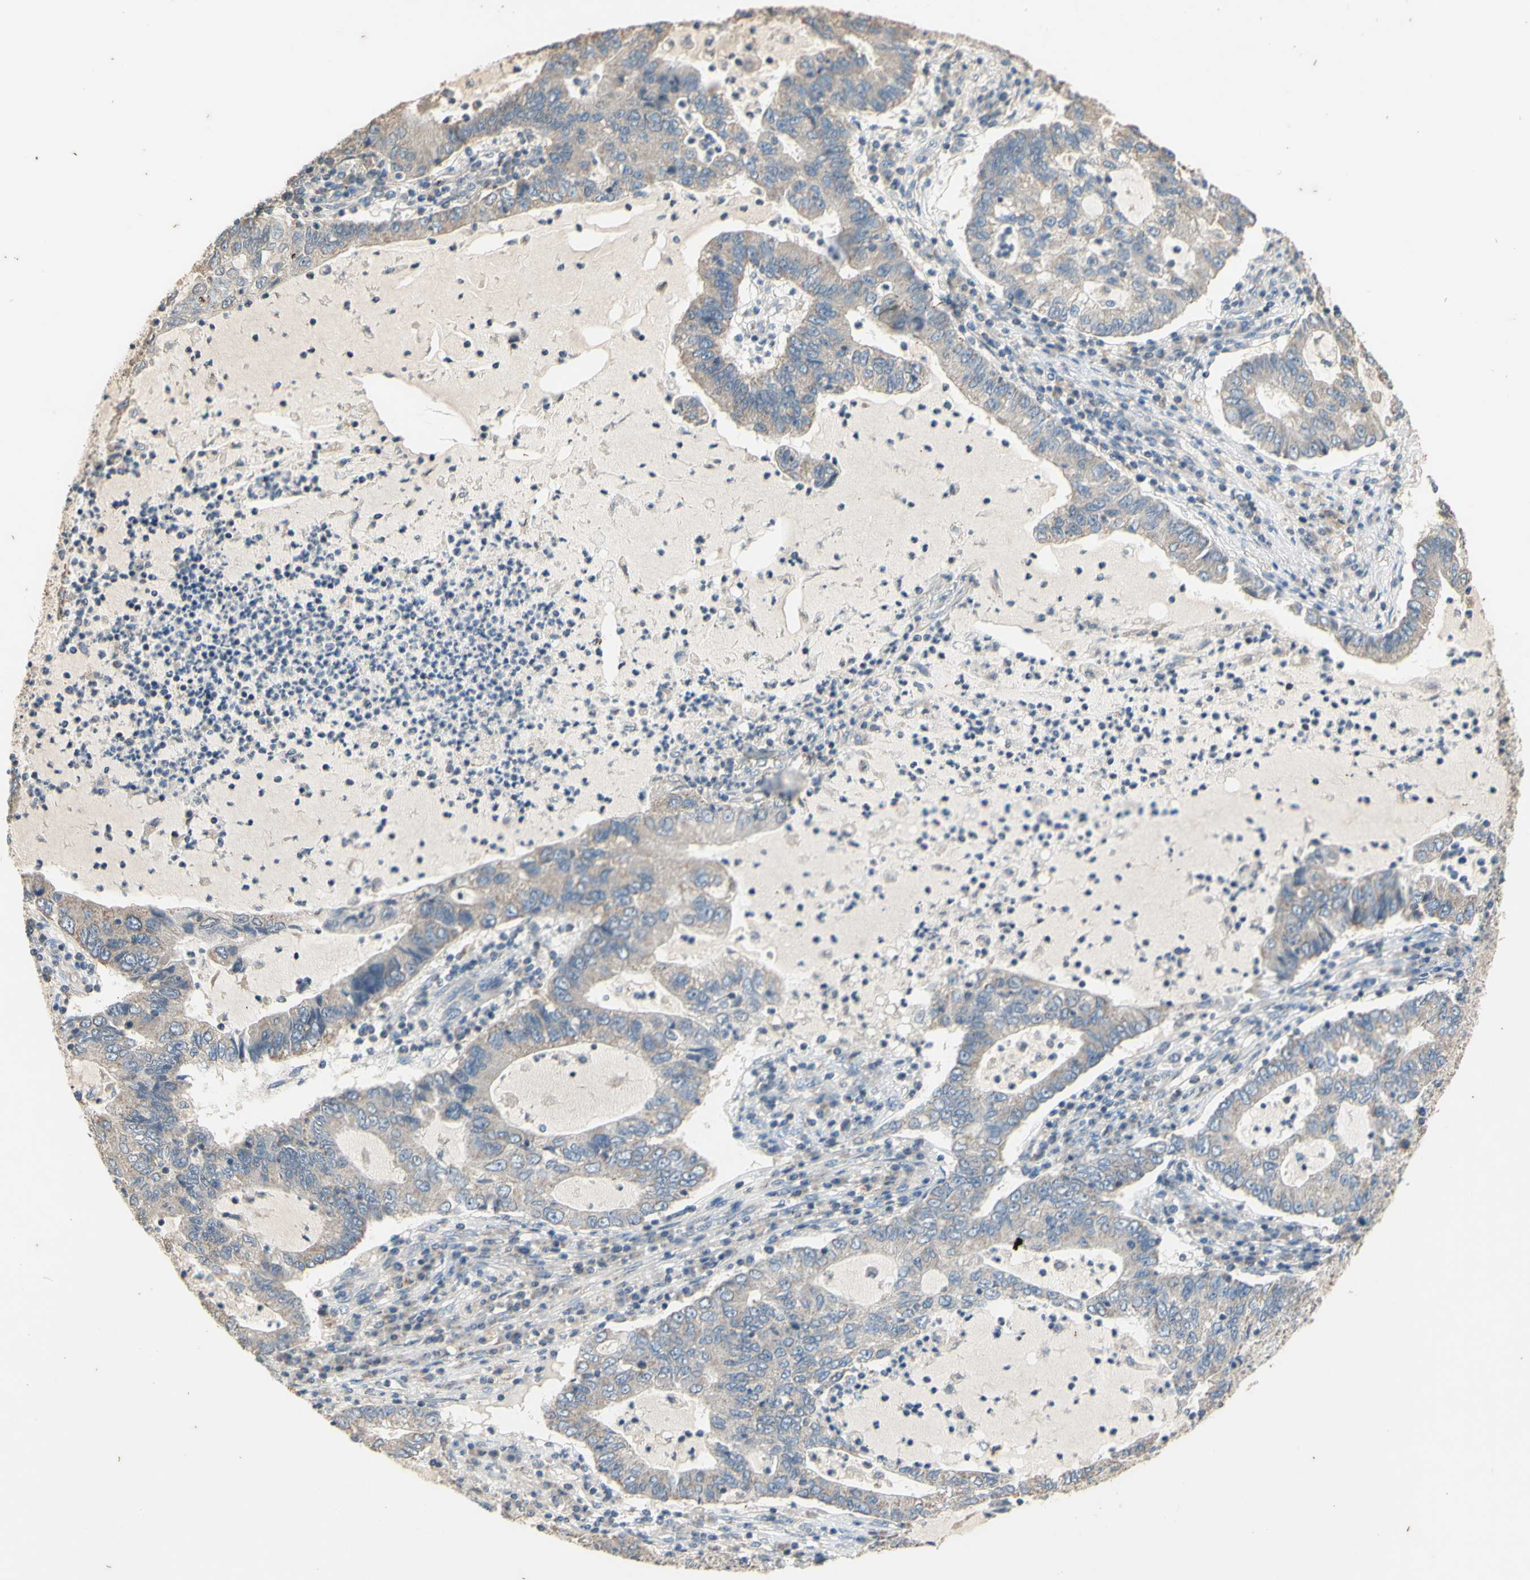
{"staining": {"intensity": "negative", "quantity": "none", "location": "none"}, "tissue": "lung cancer", "cell_type": "Tumor cells", "image_type": "cancer", "snomed": [{"axis": "morphology", "description": "Adenocarcinoma, NOS"}, {"axis": "topography", "description": "Lung"}], "caption": "The immunohistochemistry image has no significant positivity in tumor cells of lung cancer tissue.", "gene": "PTGIS", "patient": {"sex": "female", "age": 51}}